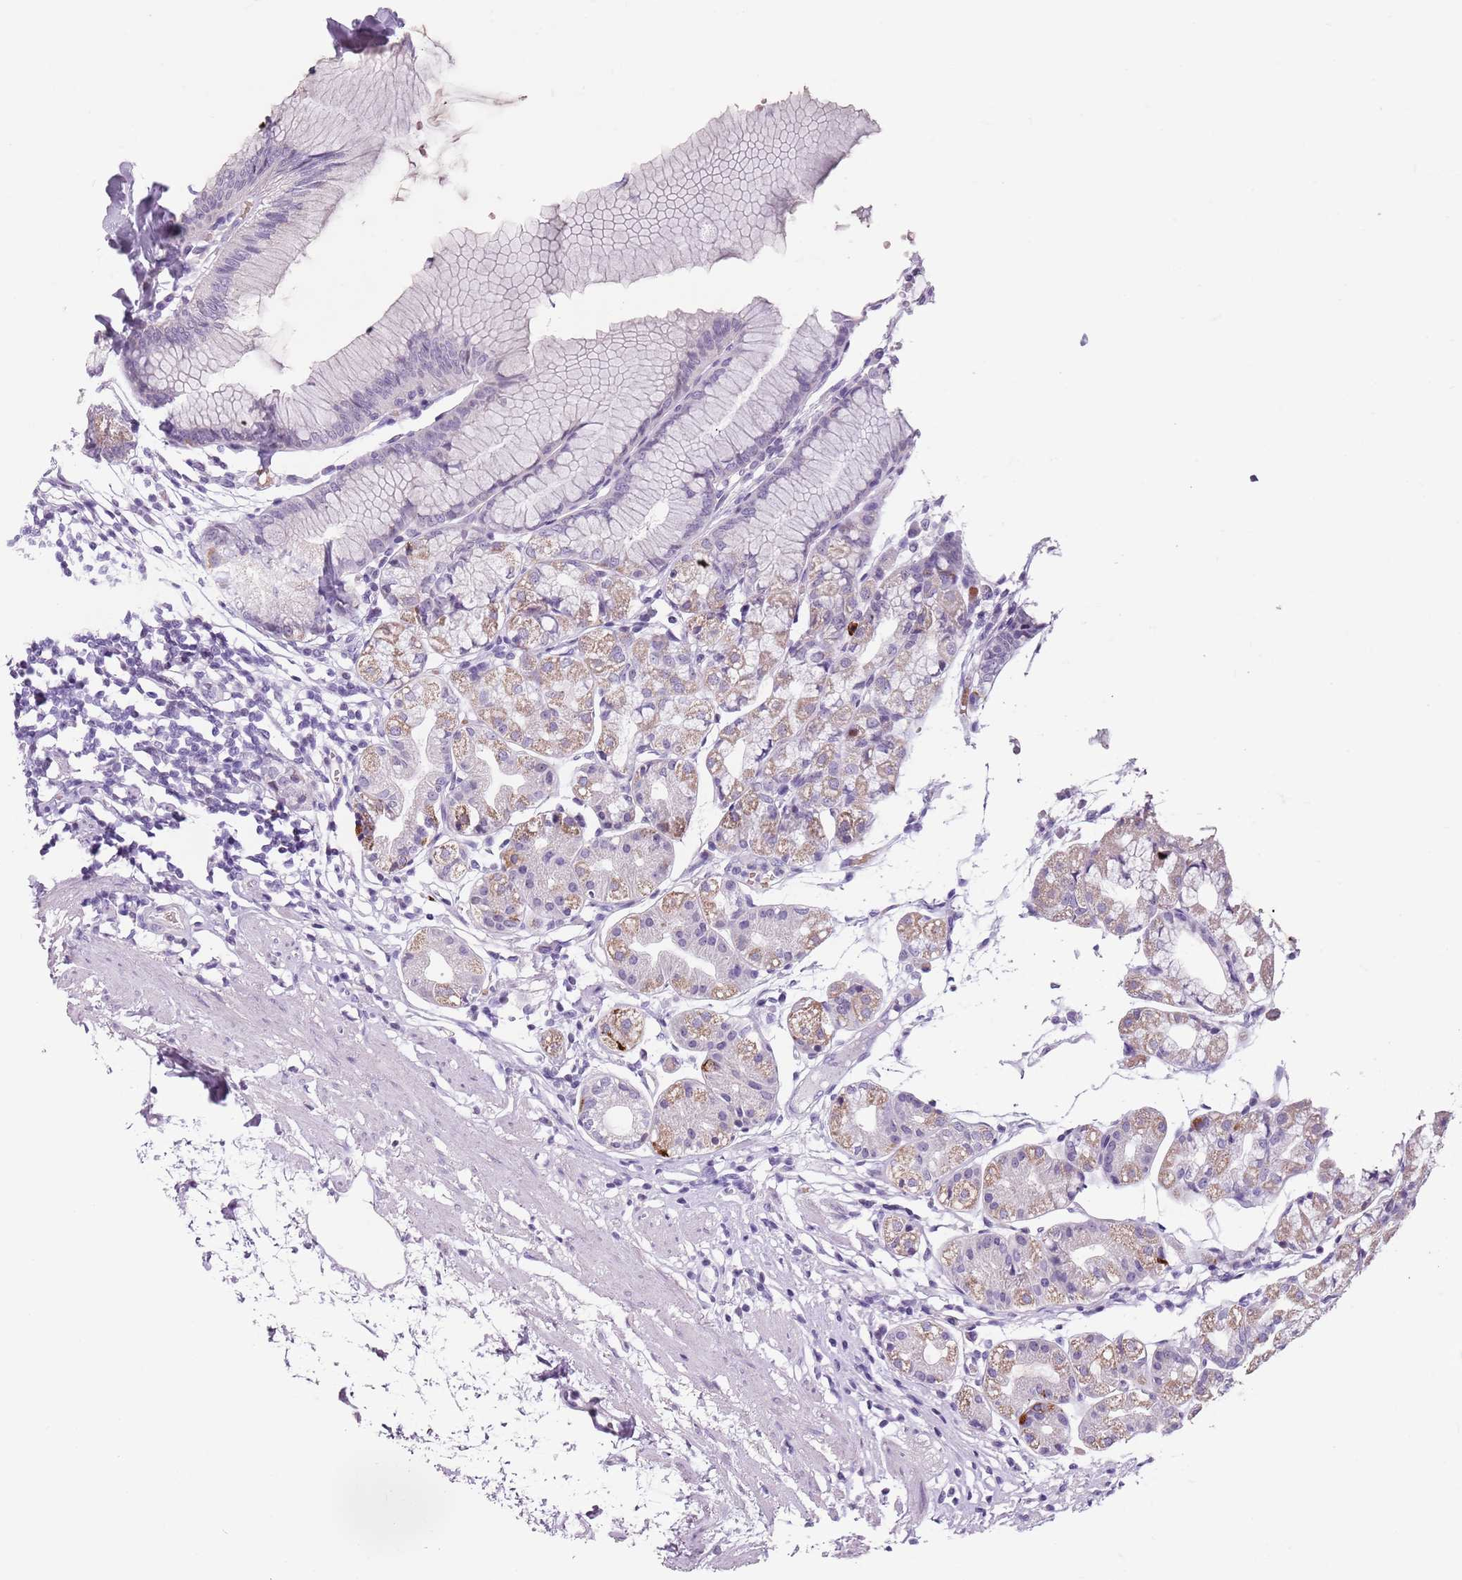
{"staining": {"intensity": "moderate", "quantity": "<25%", "location": "cytoplasmic/membranous"}, "tissue": "stomach", "cell_type": "Glandular cells", "image_type": "normal", "snomed": [{"axis": "morphology", "description": "Normal tissue, NOS"}, {"axis": "topography", "description": "Stomach"}], "caption": "The histopathology image demonstrates staining of normal stomach, revealing moderate cytoplasmic/membranous protein staining (brown color) within glandular cells.", "gene": "SPESP1", "patient": {"sex": "female", "age": 57}}